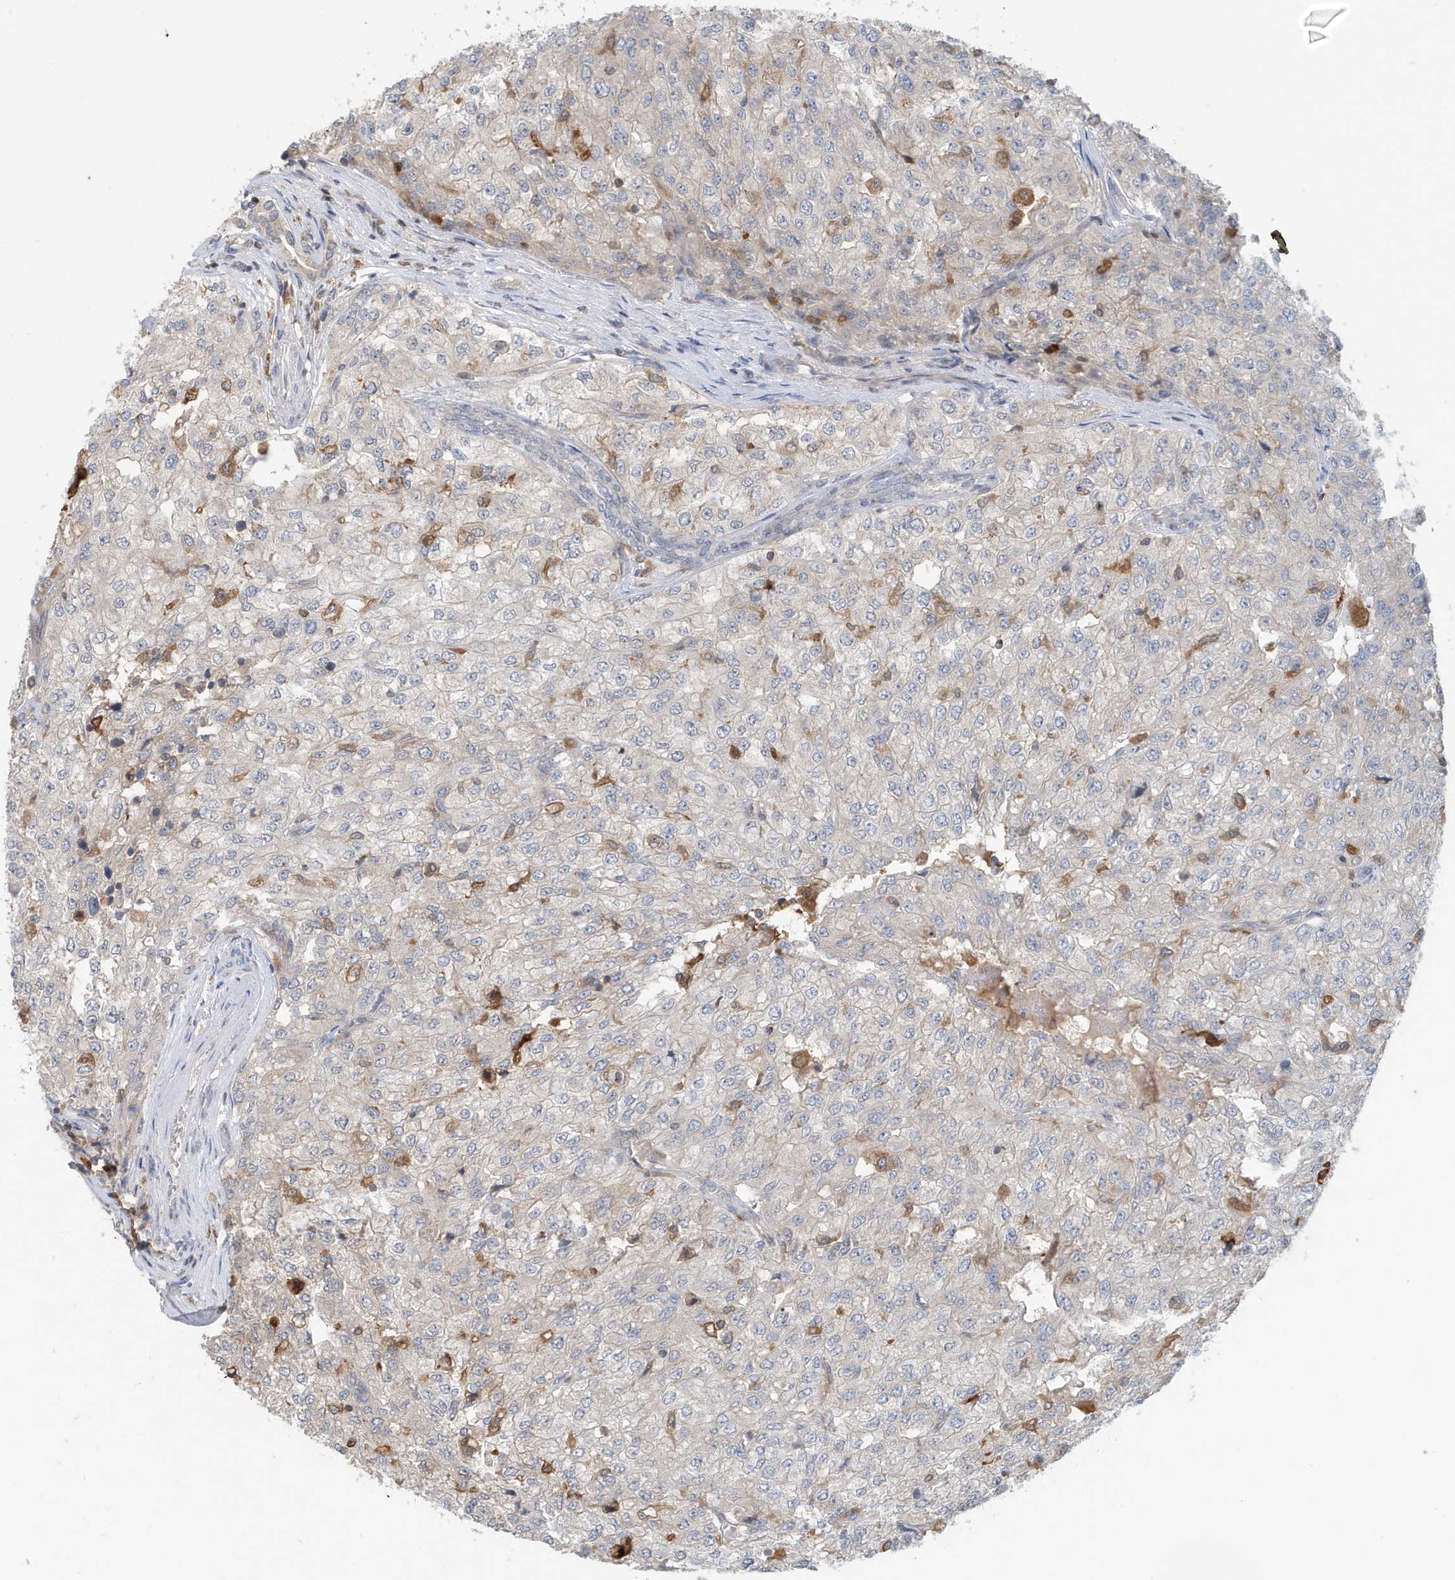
{"staining": {"intensity": "negative", "quantity": "none", "location": "none"}, "tissue": "renal cancer", "cell_type": "Tumor cells", "image_type": "cancer", "snomed": [{"axis": "morphology", "description": "Adenocarcinoma, NOS"}, {"axis": "topography", "description": "Kidney"}], "caption": "Immunohistochemistry of renal cancer (adenocarcinoma) shows no expression in tumor cells. (Immunohistochemistry, brightfield microscopy, high magnification).", "gene": "NSUN3", "patient": {"sex": "female", "age": 54}}